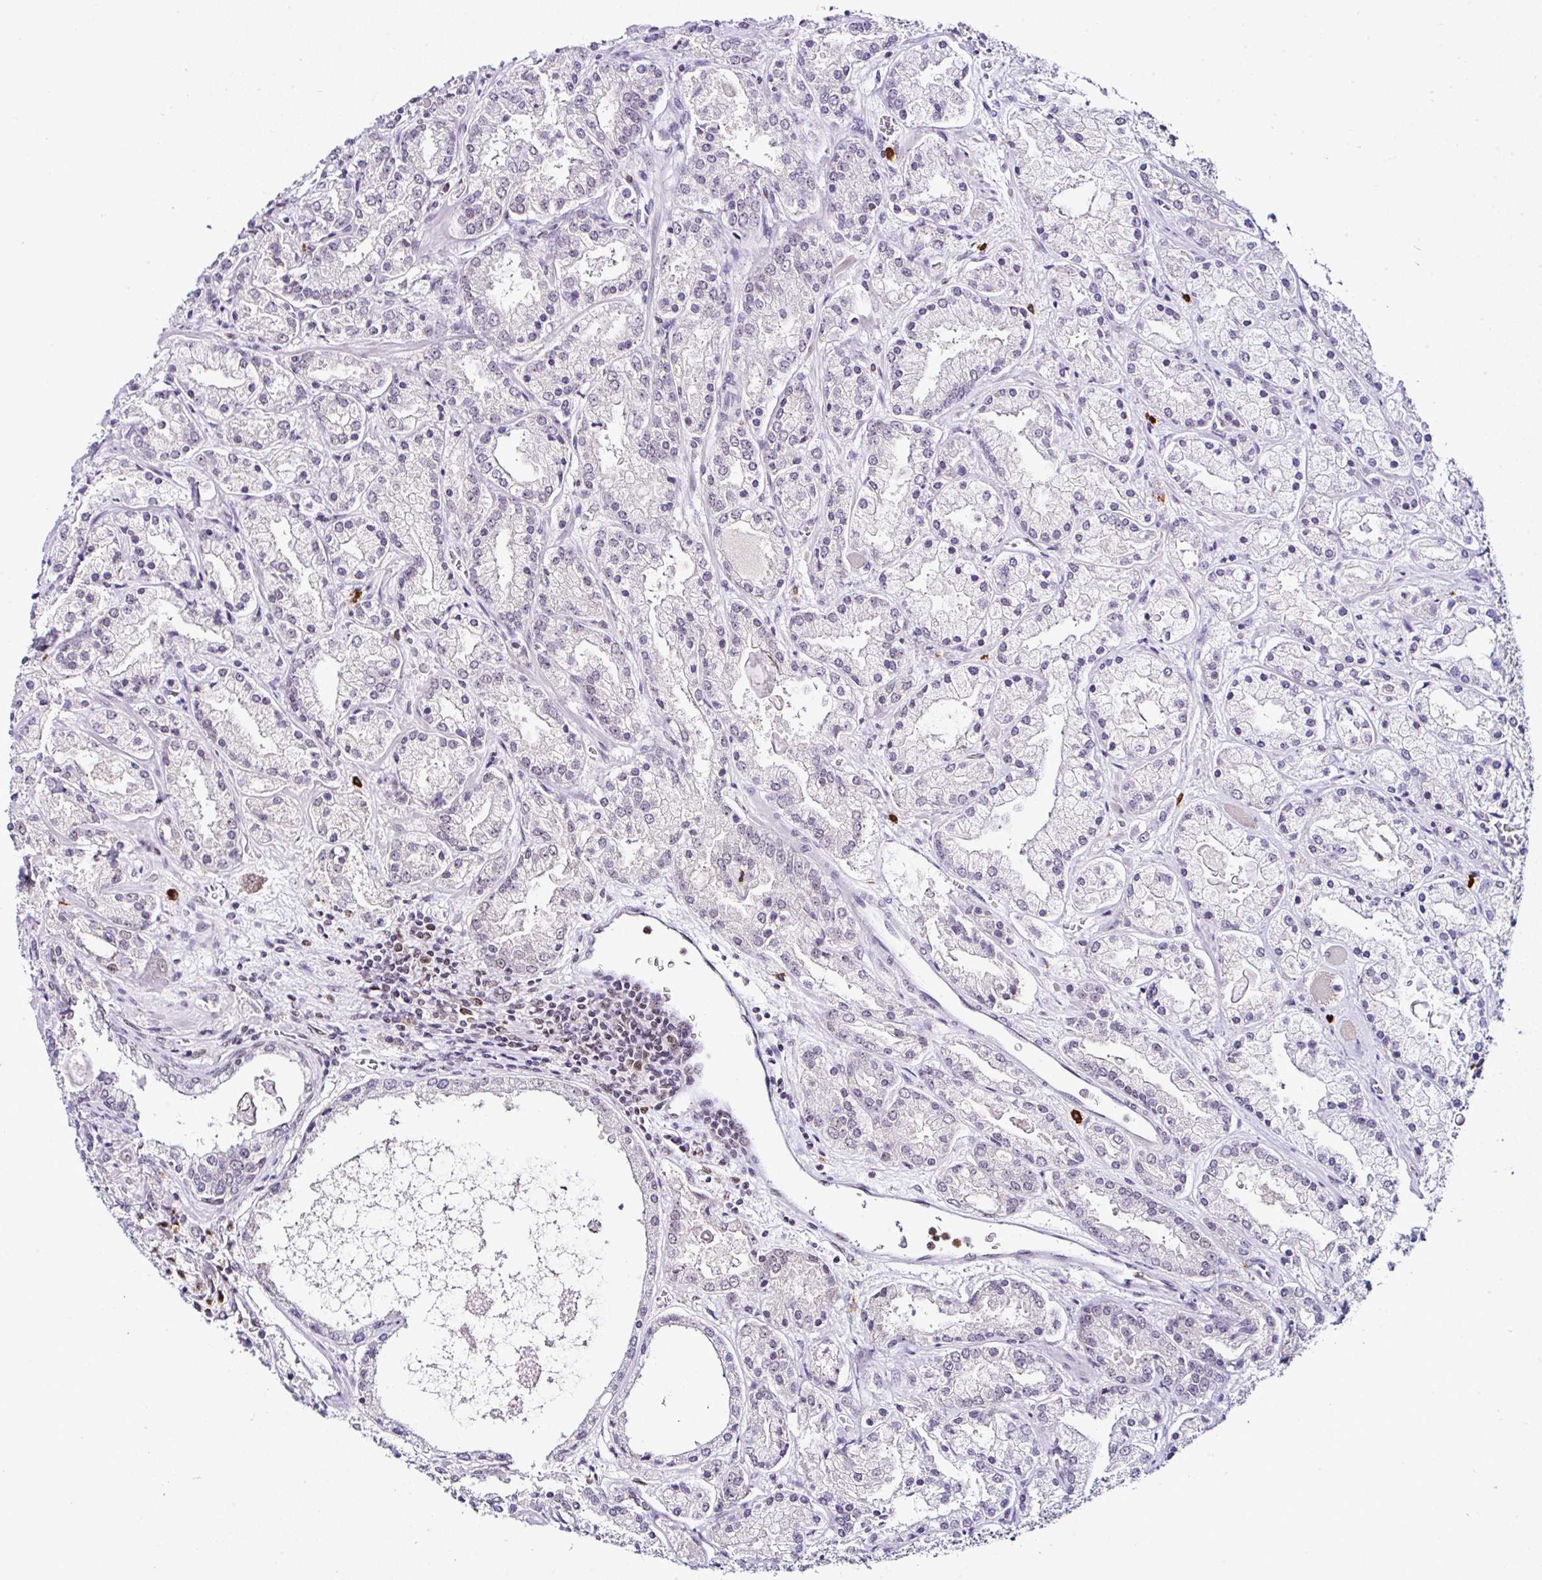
{"staining": {"intensity": "negative", "quantity": "none", "location": "none"}, "tissue": "prostate cancer", "cell_type": "Tumor cells", "image_type": "cancer", "snomed": [{"axis": "morphology", "description": "Adenocarcinoma, High grade"}, {"axis": "topography", "description": "Prostate"}], "caption": "IHC histopathology image of neoplastic tissue: human prostate cancer stained with DAB shows no significant protein expression in tumor cells. (DAB immunohistochemistry (IHC), high magnification).", "gene": "PTPN2", "patient": {"sex": "male", "age": 67}}